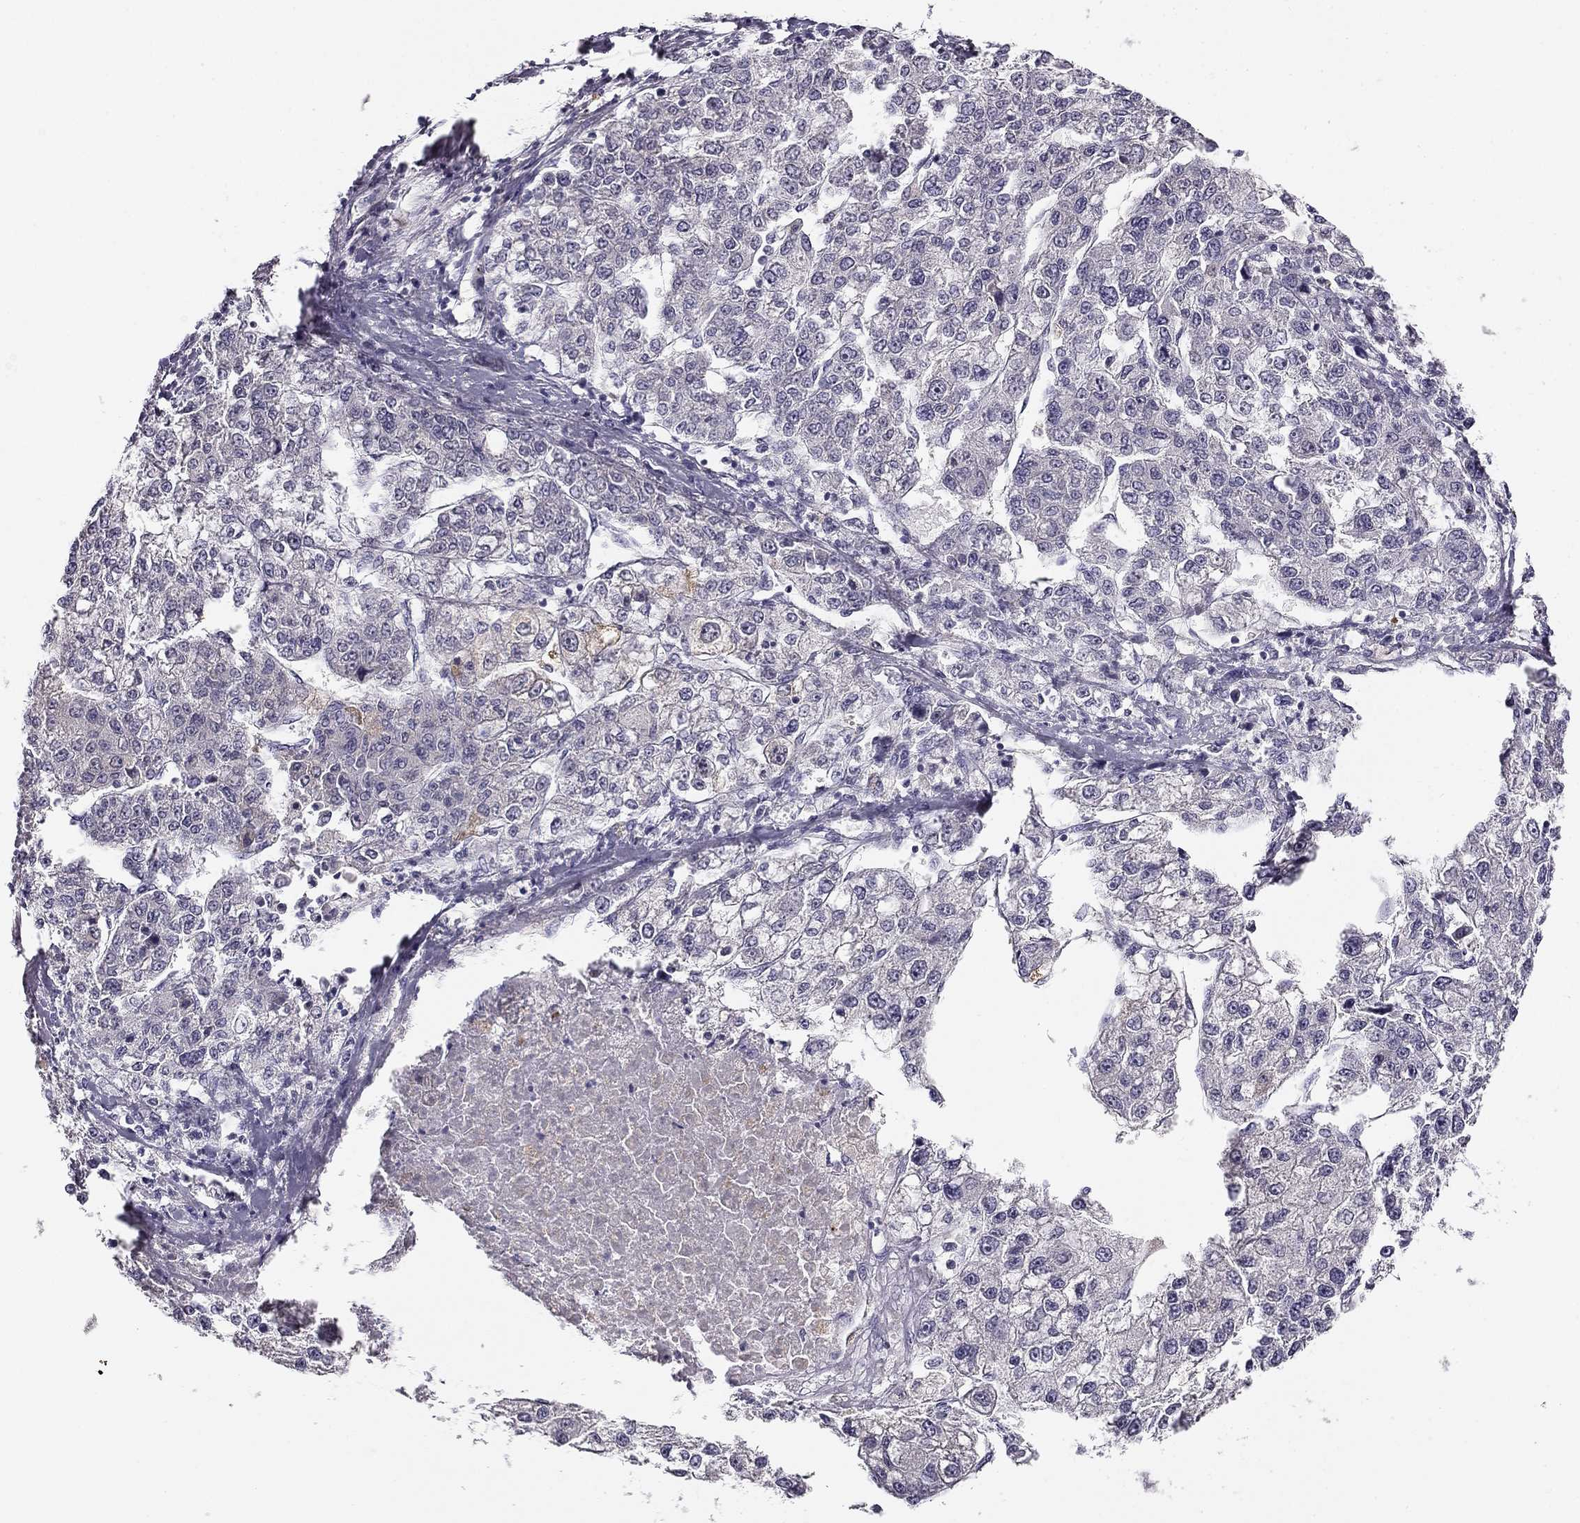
{"staining": {"intensity": "negative", "quantity": "none", "location": "none"}, "tissue": "liver cancer", "cell_type": "Tumor cells", "image_type": "cancer", "snomed": [{"axis": "morphology", "description": "Carcinoma, Hepatocellular, NOS"}, {"axis": "topography", "description": "Liver"}], "caption": "Tumor cells are negative for protein expression in human hepatocellular carcinoma (liver).", "gene": "CNR1", "patient": {"sex": "male", "age": 56}}